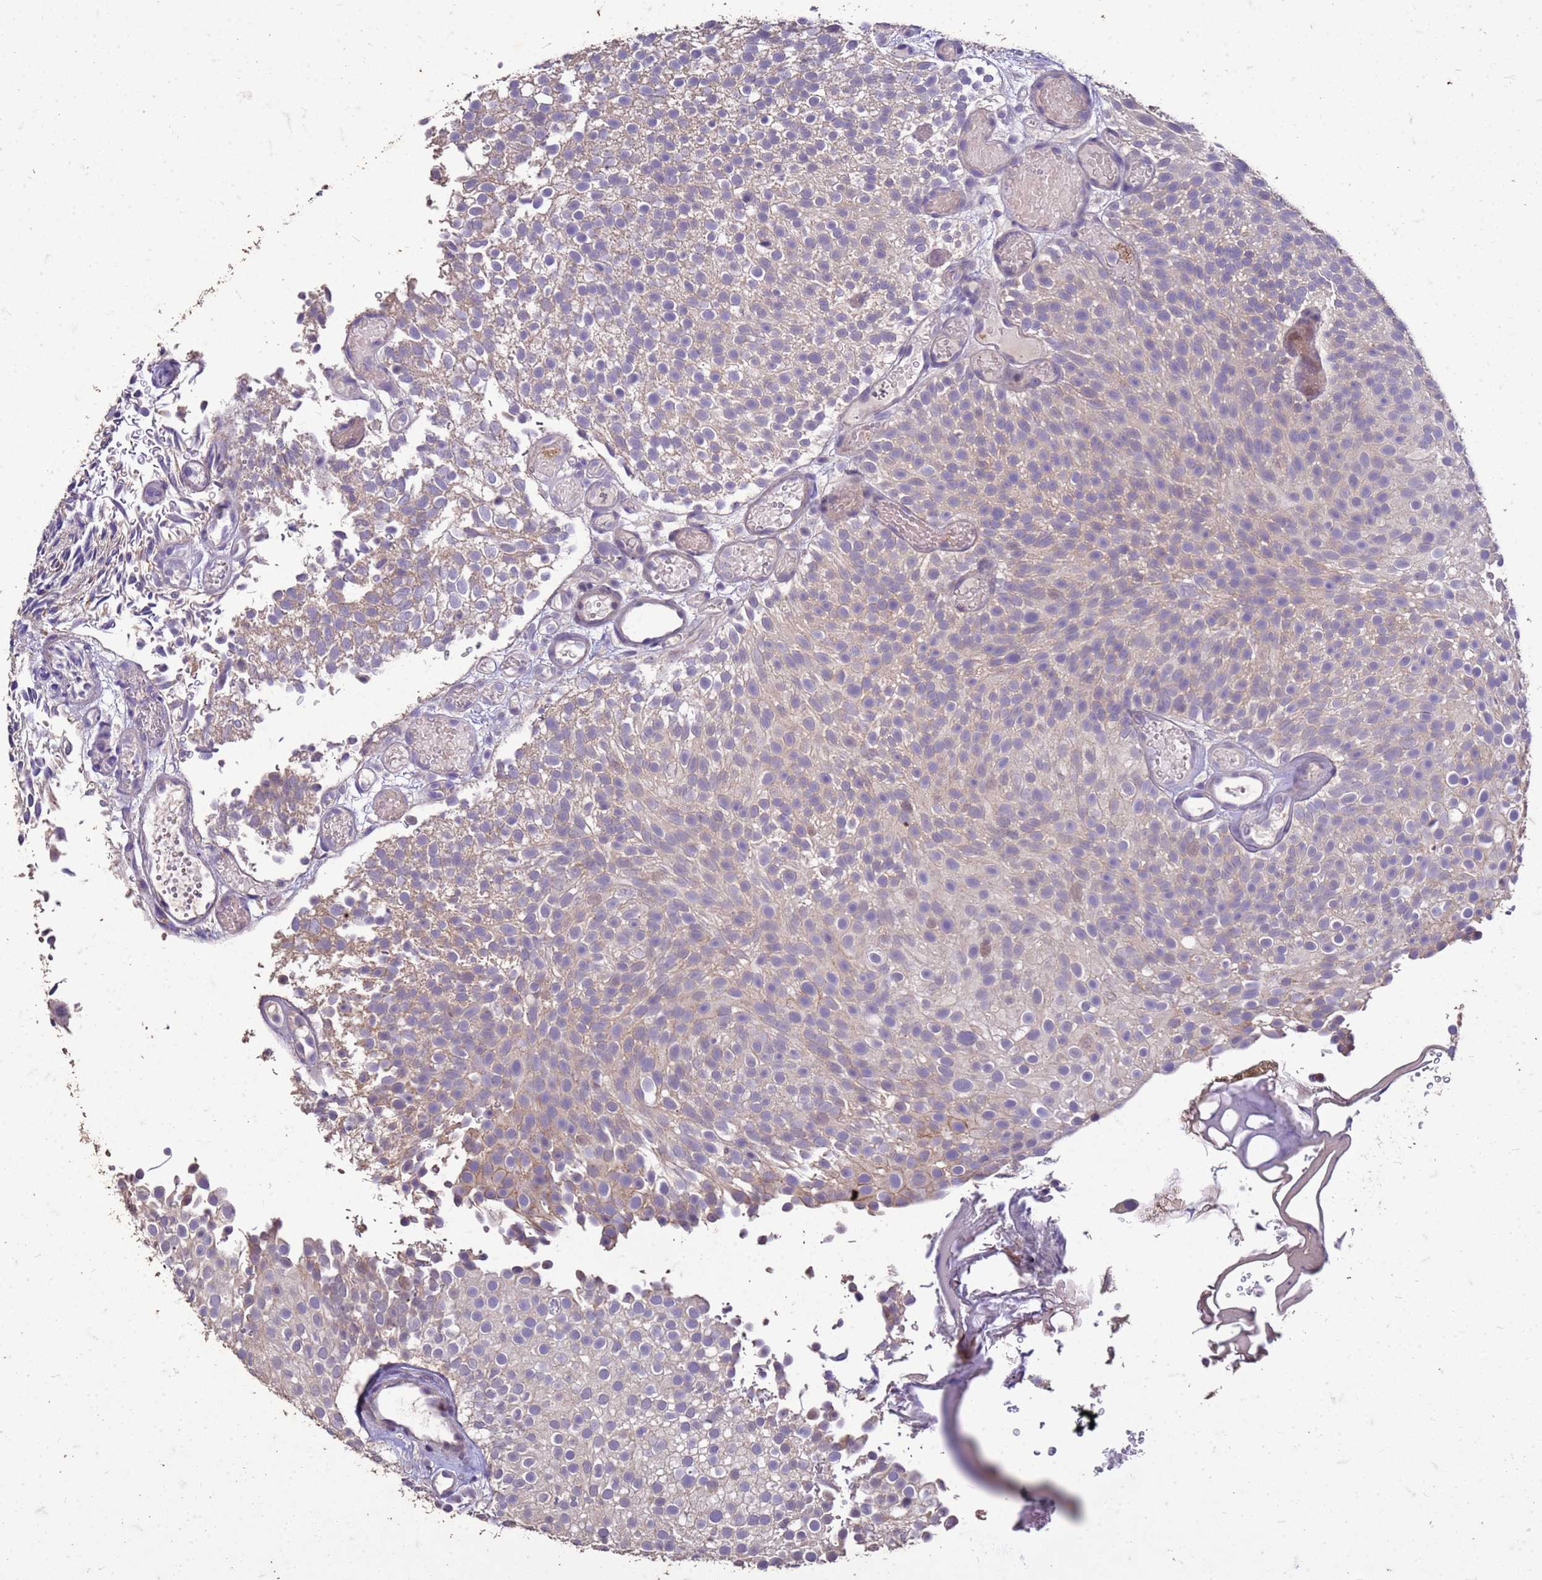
{"staining": {"intensity": "negative", "quantity": "none", "location": "none"}, "tissue": "urothelial cancer", "cell_type": "Tumor cells", "image_type": "cancer", "snomed": [{"axis": "morphology", "description": "Urothelial carcinoma, Low grade"}, {"axis": "topography", "description": "Urinary bladder"}], "caption": "High power microscopy image of an immunohistochemistry (IHC) image of urothelial cancer, revealing no significant expression in tumor cells.", "gene": "FAM184B", "patient": {"sex": "male", "age": 78}}